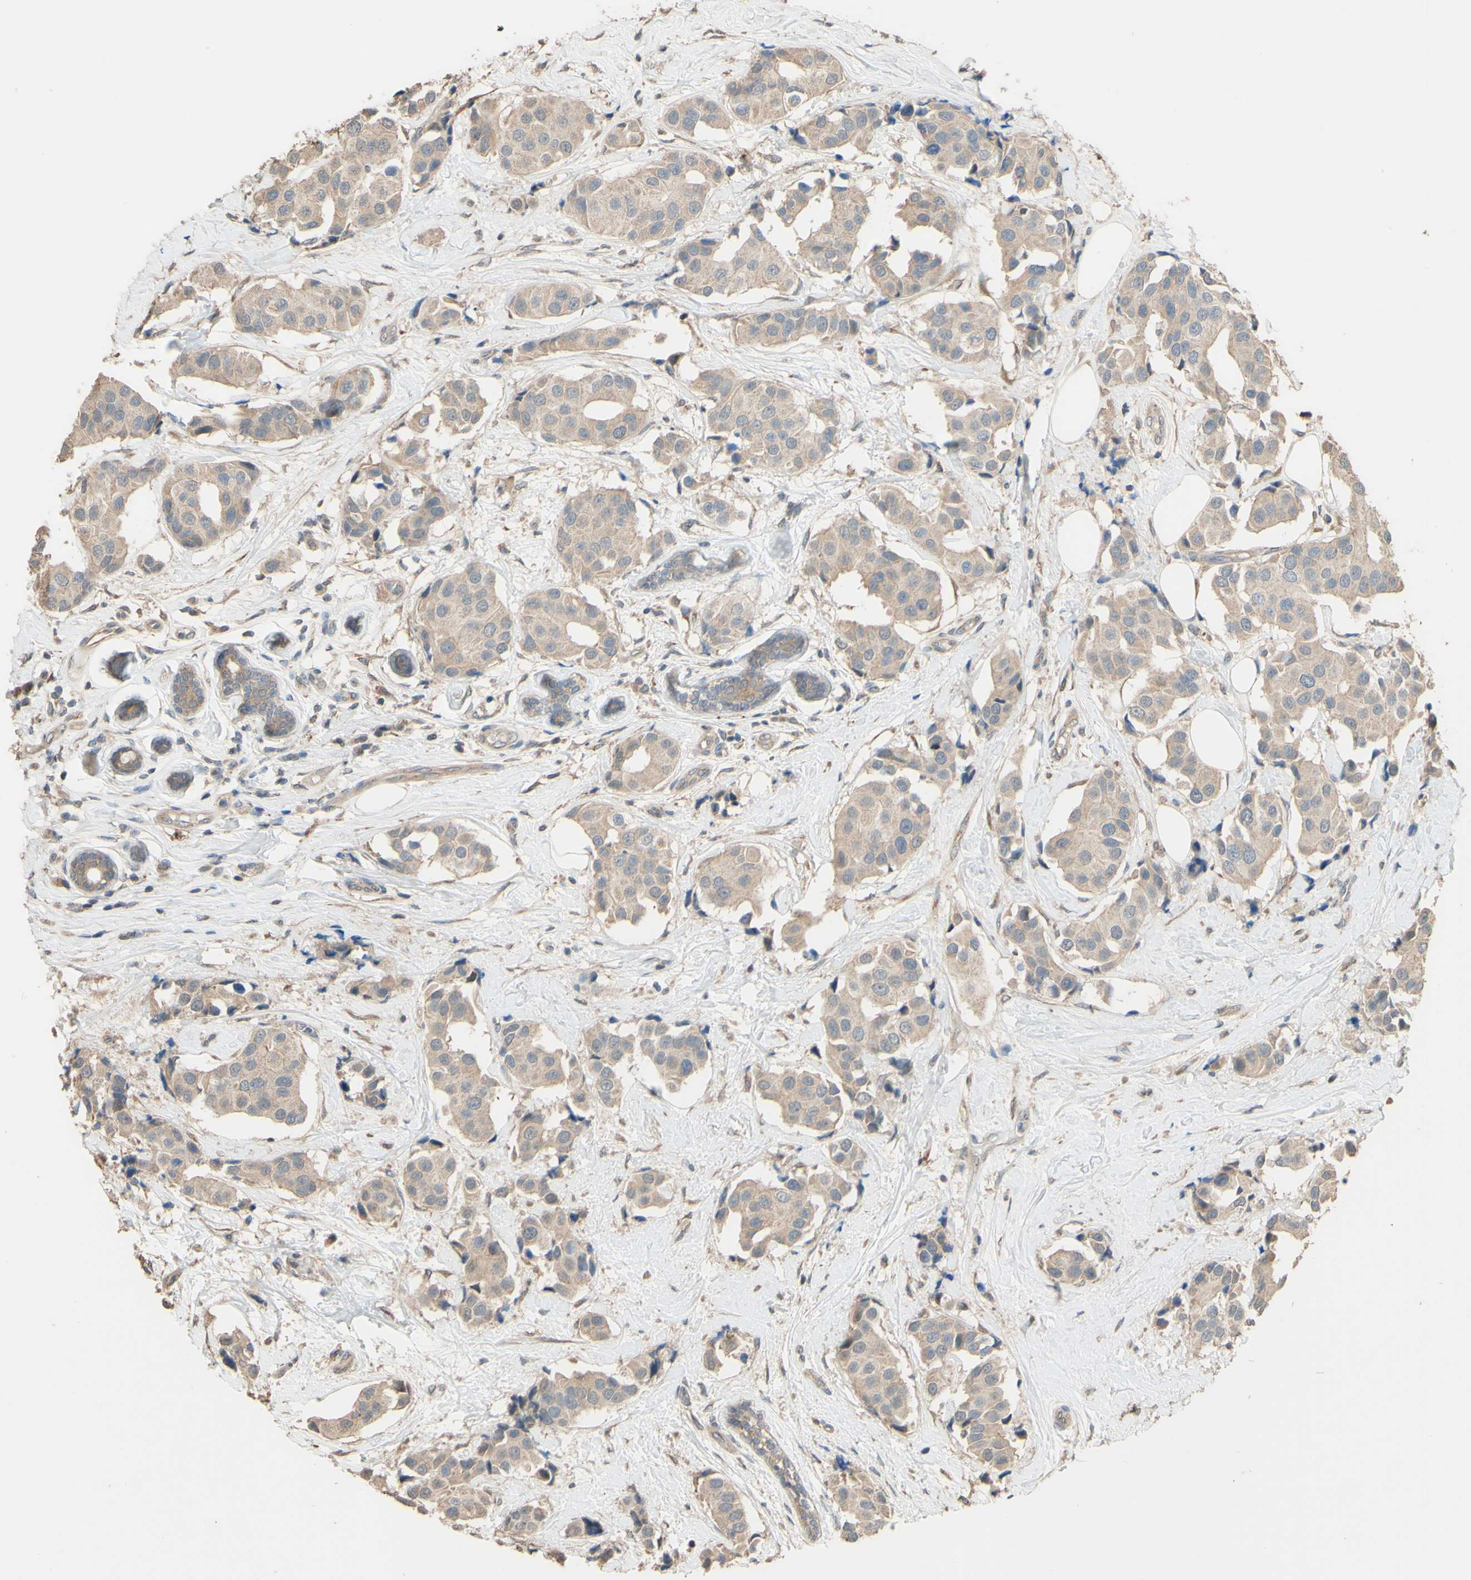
{"staining": {"intensity": "weak", "quantity": ">75%", "location": "cytoplasmic/membranous"}, "tissue": "breast cancer", "cell_type": "Tumor cells", "image_type": "cancer", "snomed": [{"axis": "morphology", "description": "Normal tissue, NOS"}, {"axis": "morphology", "description": "Duct carcinoma"}, {"axis": "topography", "description": "Breast"}], "caption": "Immunohistochemistry of breast cancer shows low levels of weak cytoplasmic/membranous expression in approximately >75% of tumor cells.", "gene": "SMIM19", "patient": {"sex": "female", "age": 39}}